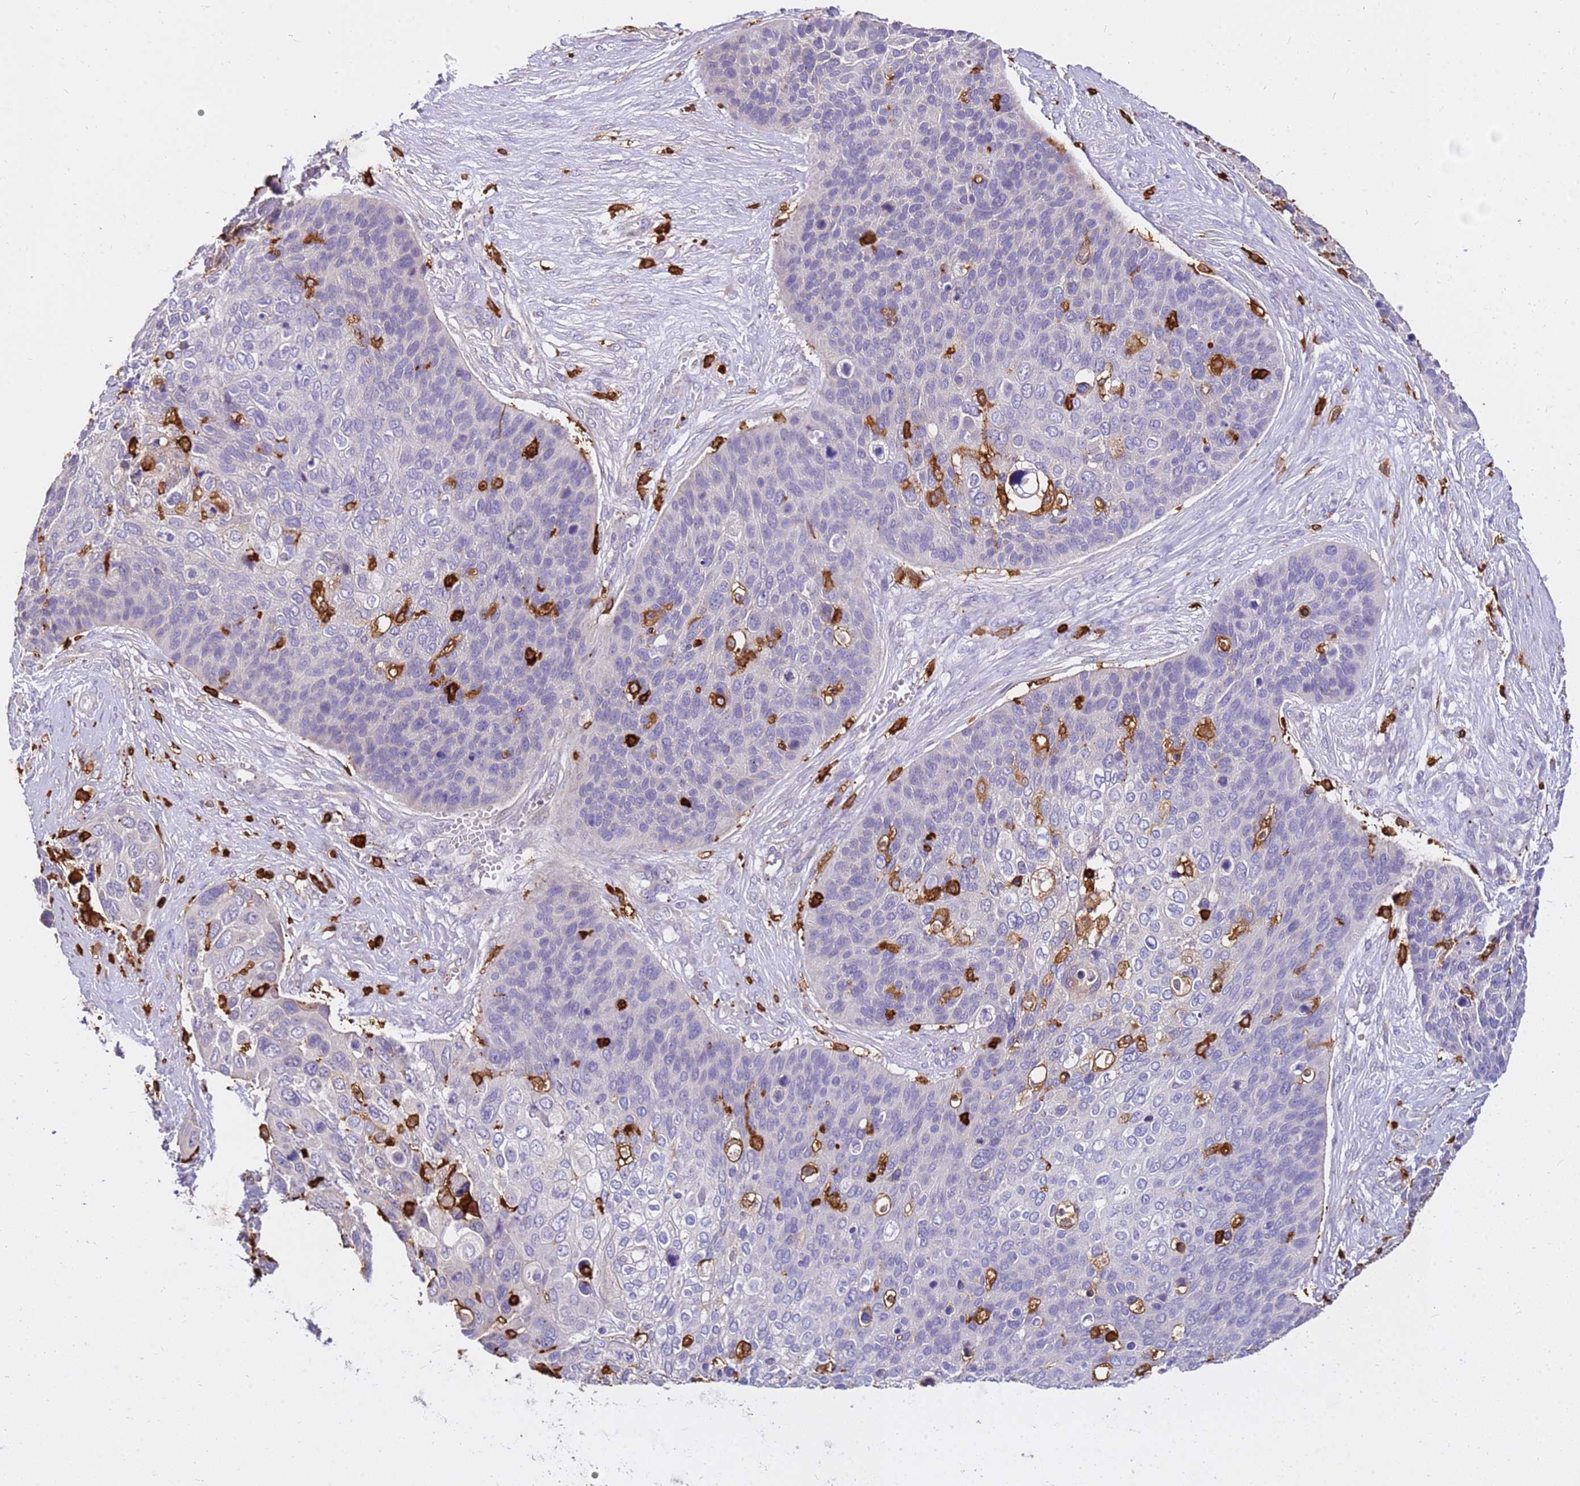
{"staining": {"intensity": "negative", "quantity": "none", "location": "none"}, "tissue": "skin cancer", "cell_type": "Tumor cells", "image_type": "cancer", "snomed": [{"axis": "morphology", "description": "Basal cell carcinoma"}, {"axis": "topography", "description": "Skin"}], "caption": "Human skin cancer (basal cell carcinoma) stained for a protein using IHC shows no expression in tumor cells.", "gene": "CORO1A", "patient": {"sex": "female", "age": 74}}